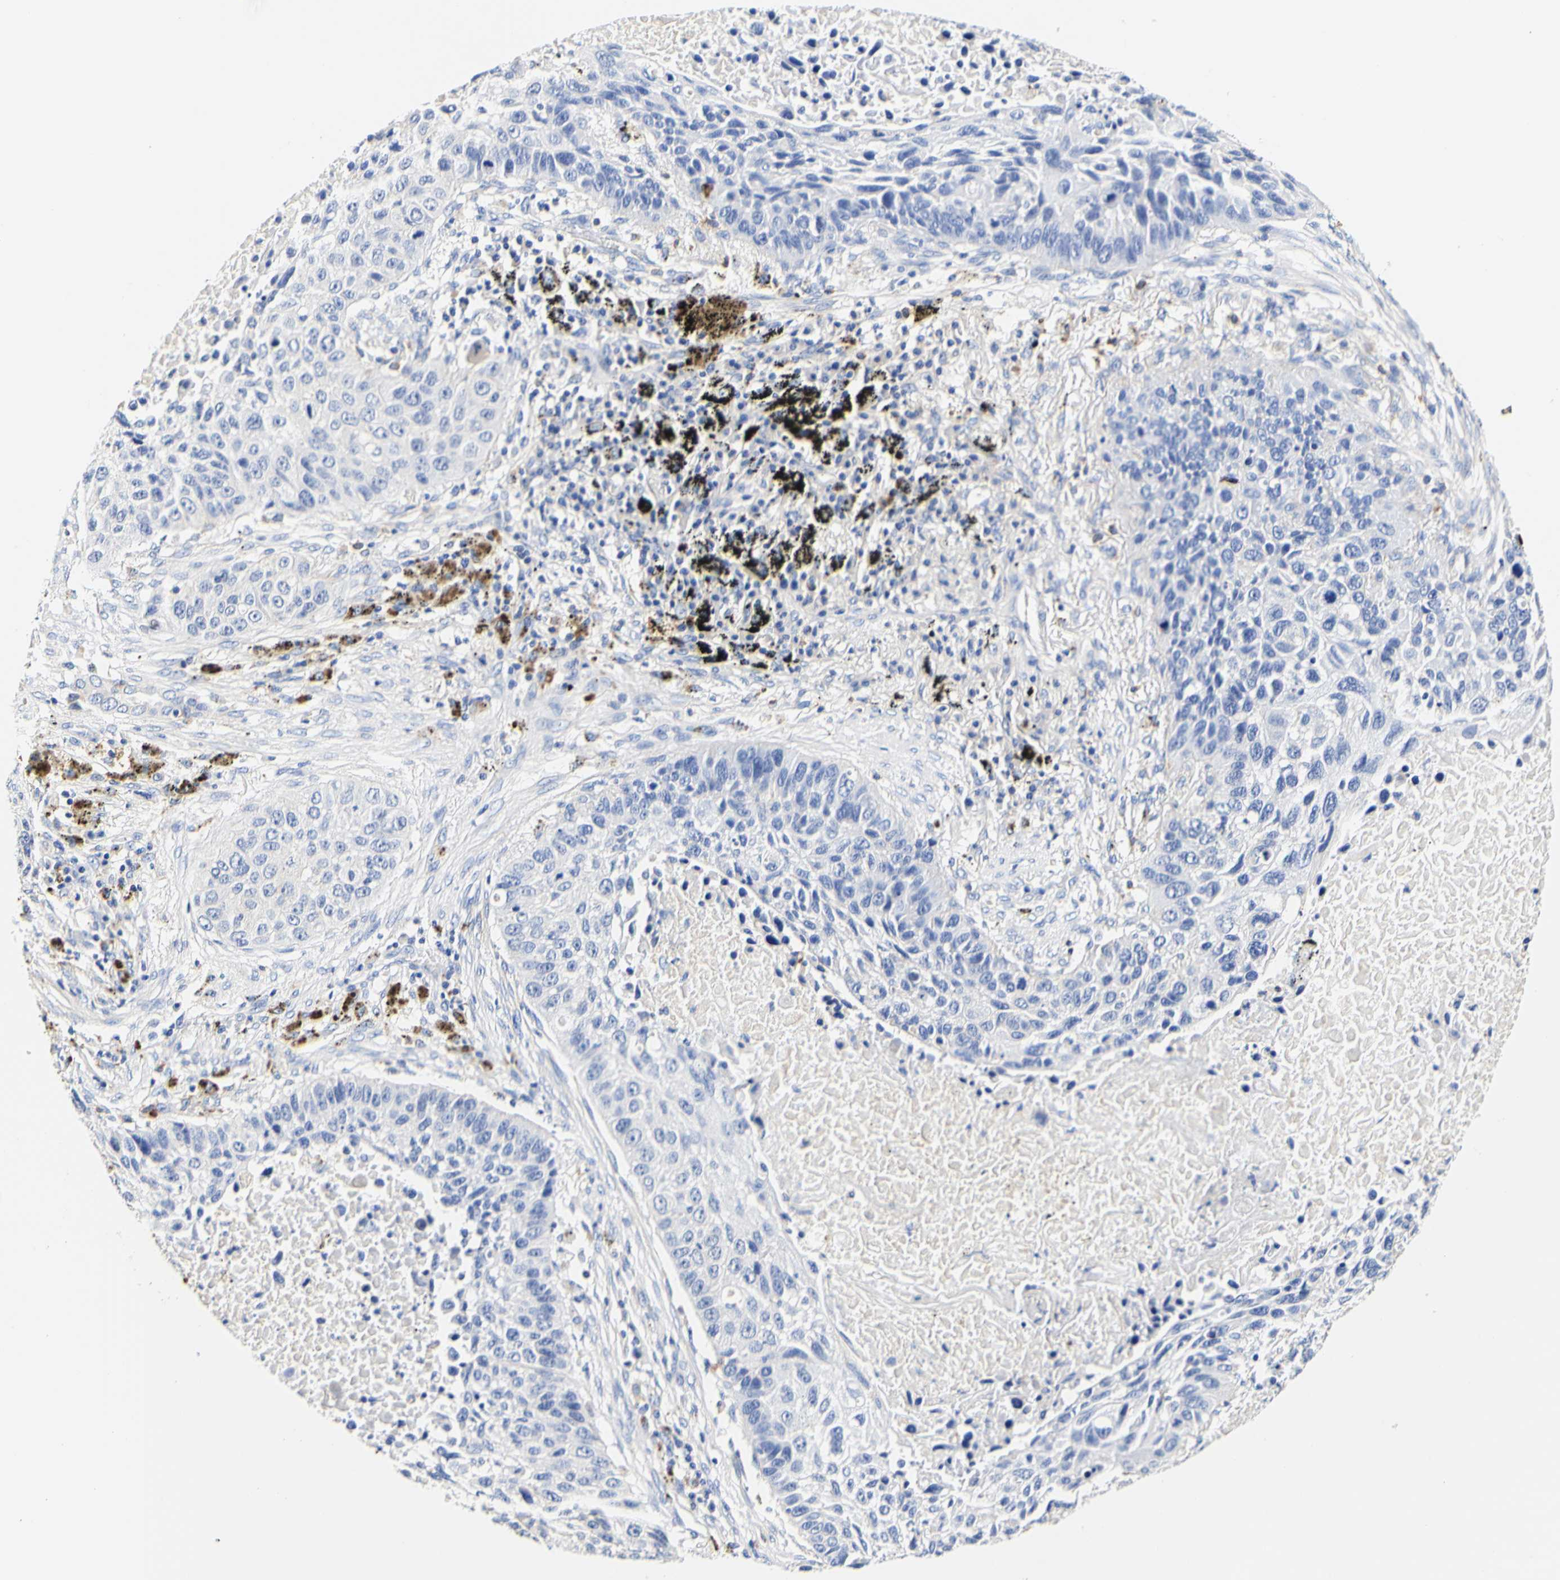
{"staining": {"intensity": "negative", "quantity": "none", "location": "none"}, "tissue": "lung cancer", "cell_type": "Tumor cells", "image_type": "cancer", "snomed": [{"axis": "morphology", "description": "Squamous cell carcinoma, NOS"}, {"axis": "topography", "description": "Lung"}], "caption": "Protein analysis of lung cancer demonstrates no significant positivity in tumor cells.", "gene": "CAMK4", "patient": {"sex": "male", "age": 57}}